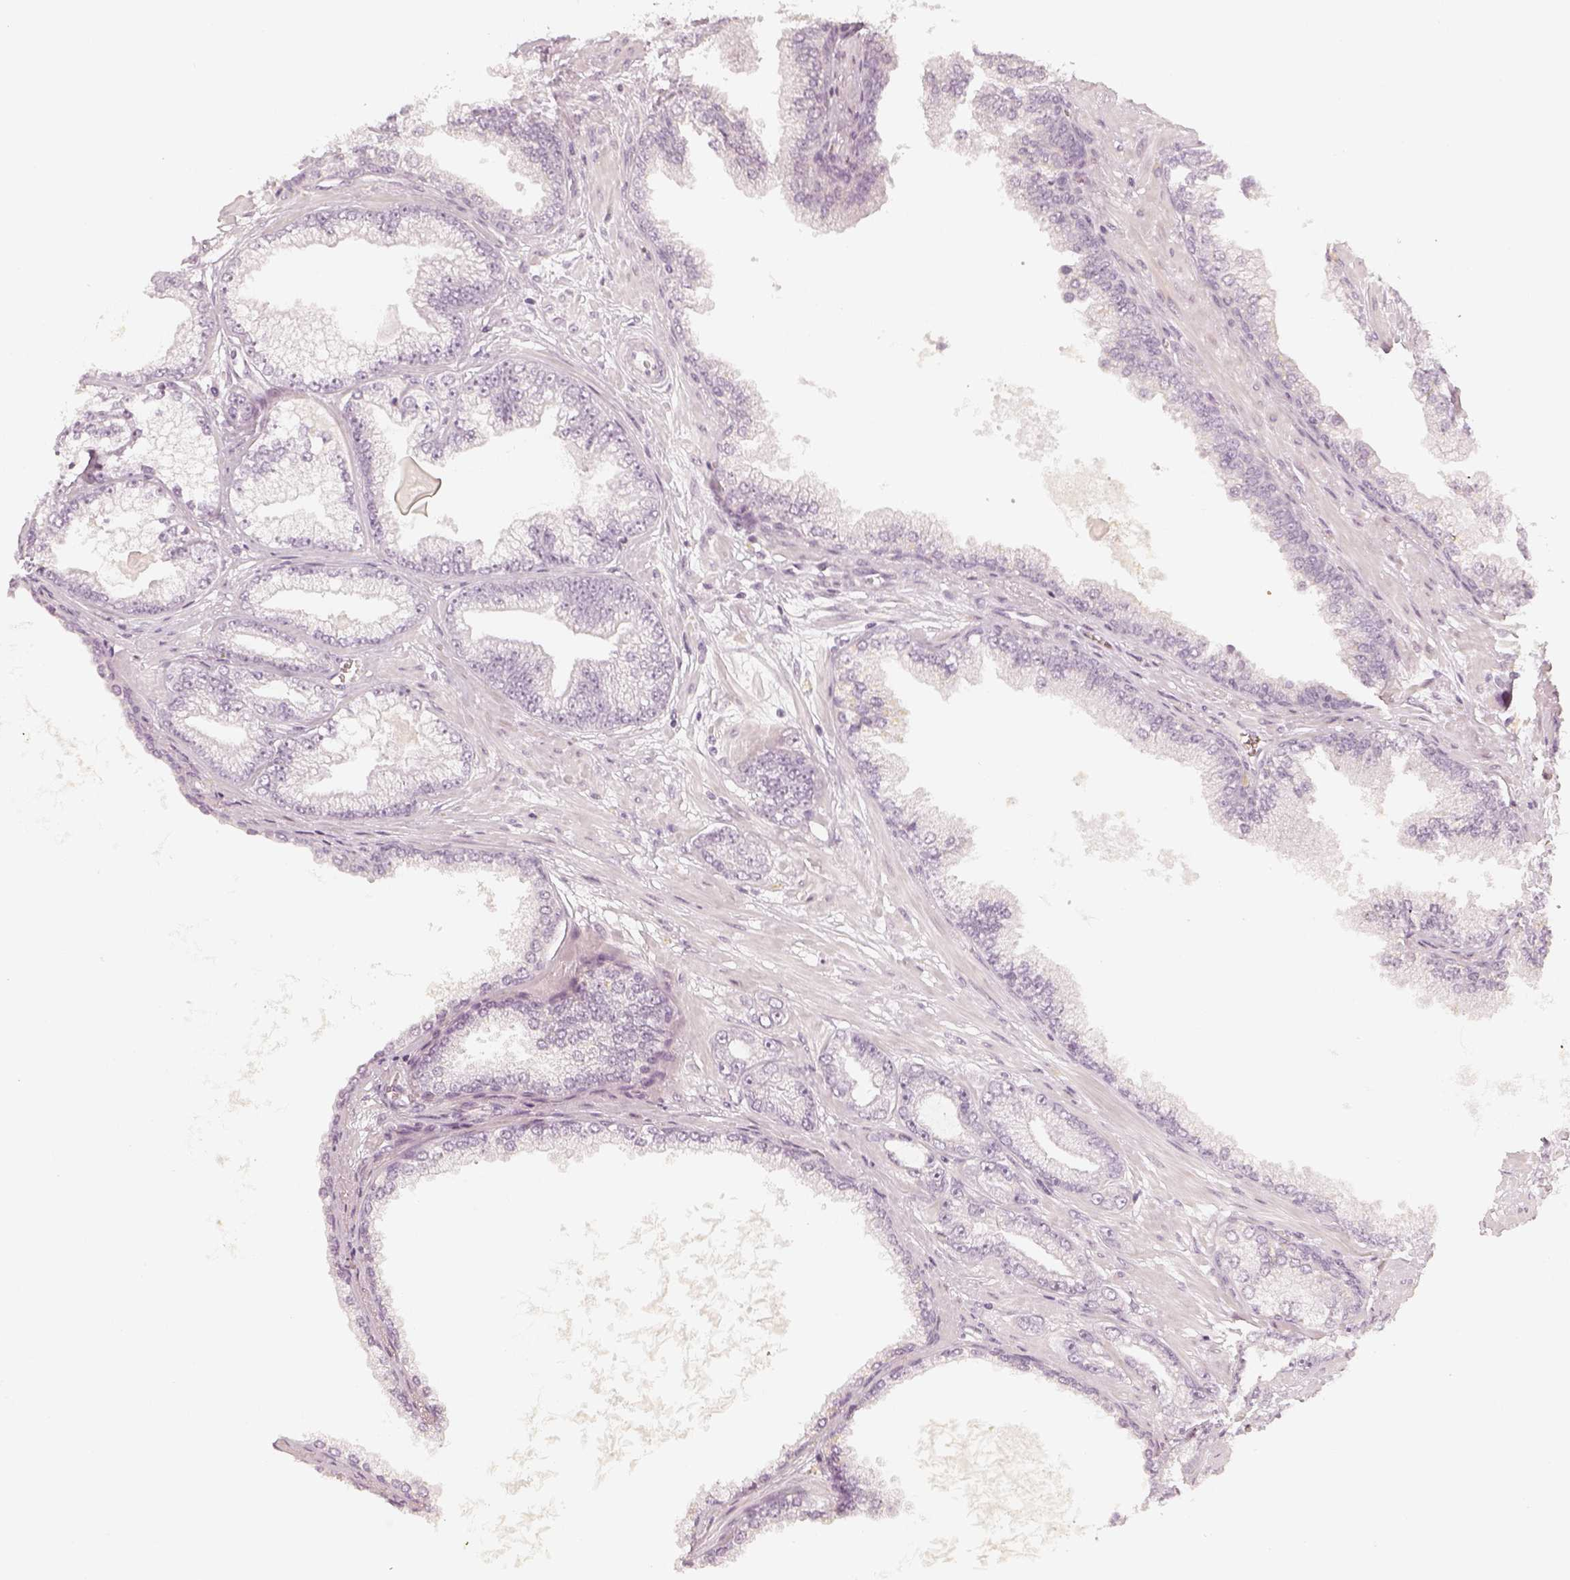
{"staining": {"intensity": "negative", "quantity": "none", "location": "none"}, "tissue": "prostate cancer", "cell_type": "Tumor cells", "image_type": "cancer", "snomed": [{"axis": "morphology", "description": "Adenocarcinoma, Low grade"}, {"axis": "topography", "description": "Prostate"}], "caption": "DAB (3,3'-diaminobenzidine) immunohistochemical staining of human prostate cancer (low-grade adenocarcinoma) demonstrates no significant staining in tumor cells.", "gene": "DSG4", "patient": {"sex": "male", "age": 64}}